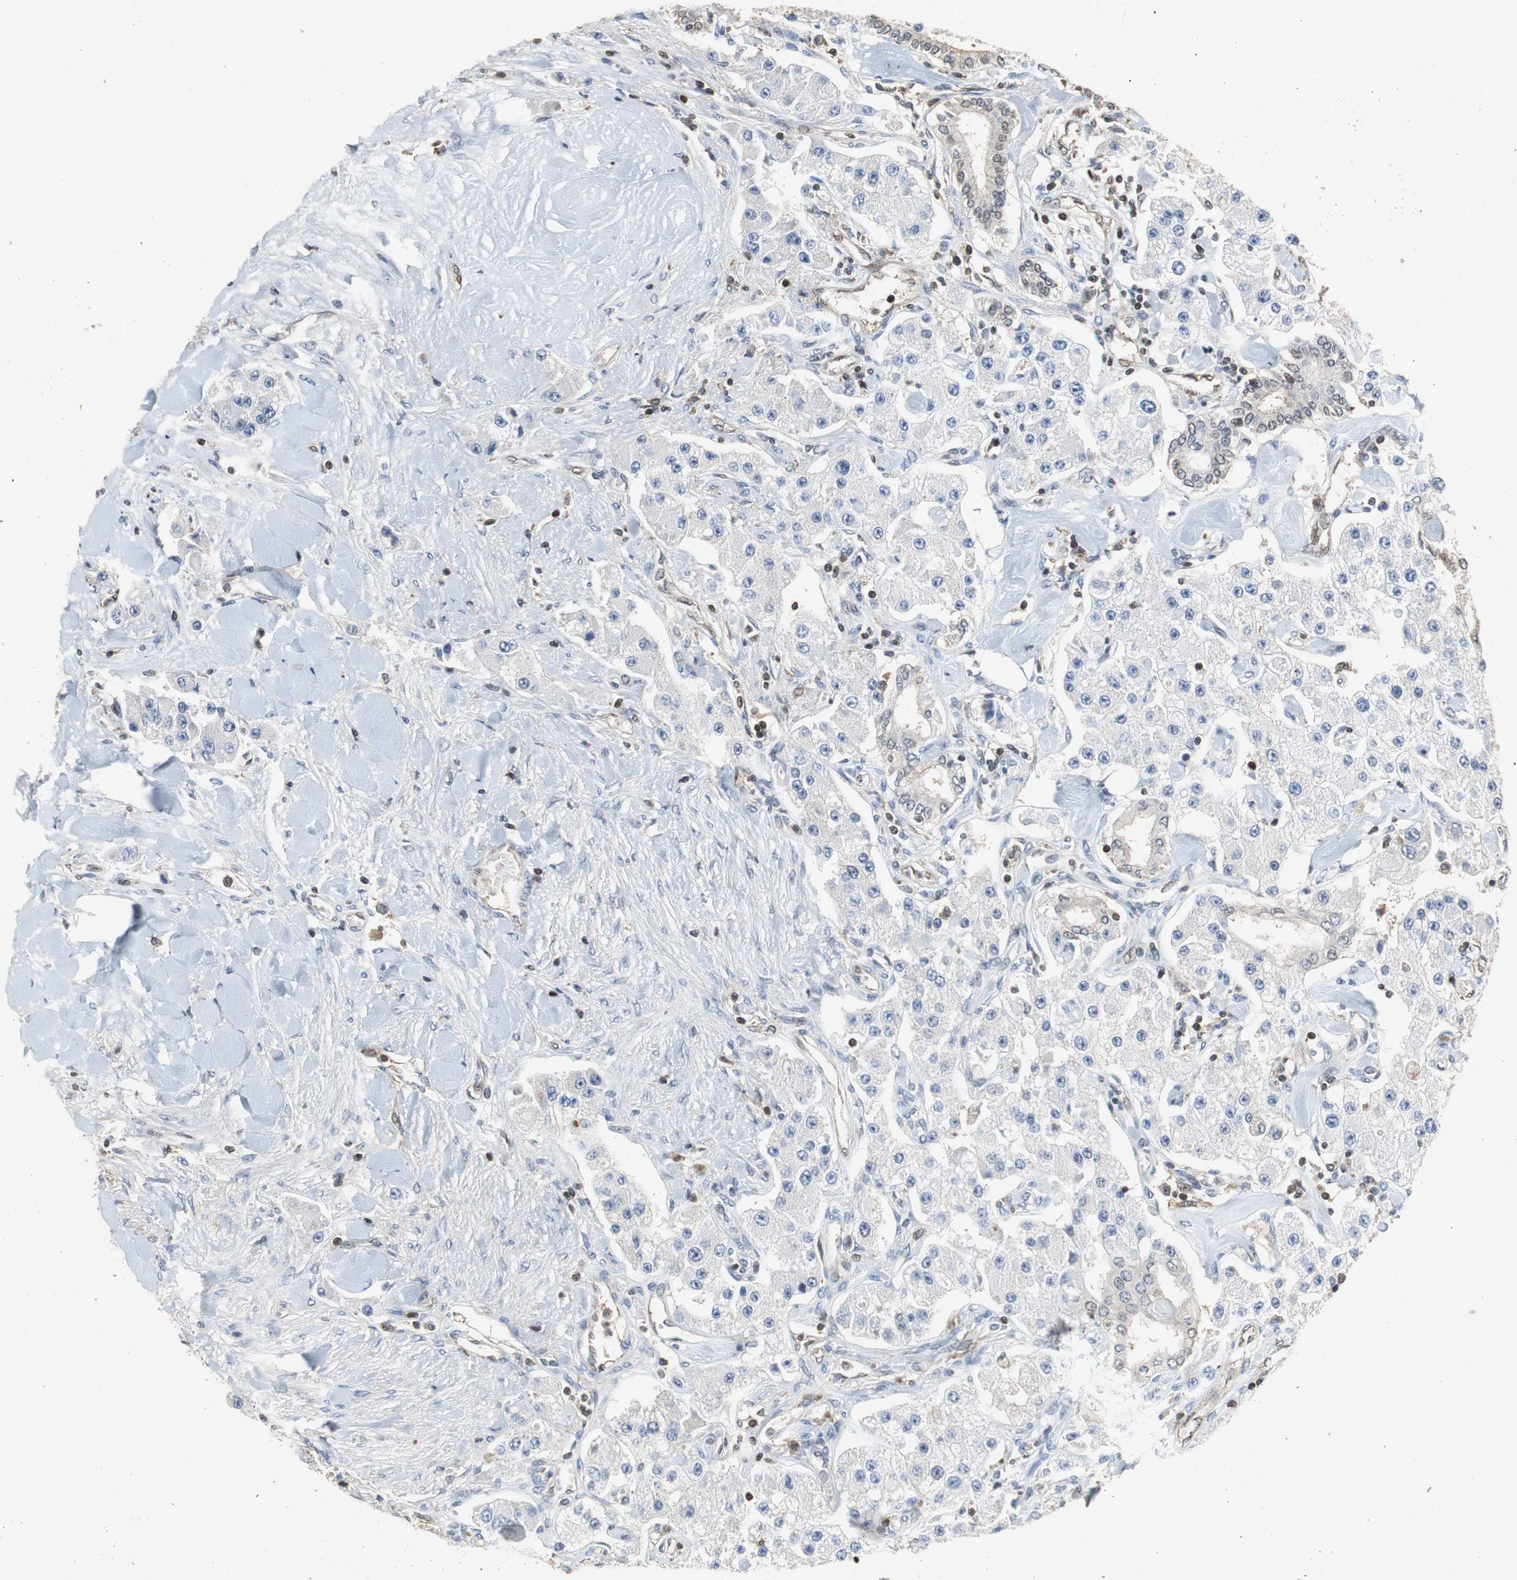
{"staining": {"intensity": "negative", "quantity": "none", "location": "none"}, "tissue": "carcinoid", "cell_type": "Tumor cells", "image_type": "cancer", "snomed": [{"axis": "morphology", "description": "Carcinoid, malignant, NOS"}, {"axis": "topography", "description": "Pancreas"}], "caption": "Immunohistochemistry (IHC) image of neoplastic tissue: human malignant carcinoid stained with DAB (3,3'-diaminobenzidine) displays no significant protein positivity in tumor cells.", "gene": "GSDMD", "patient": {"sex": "male", "age": 41}}